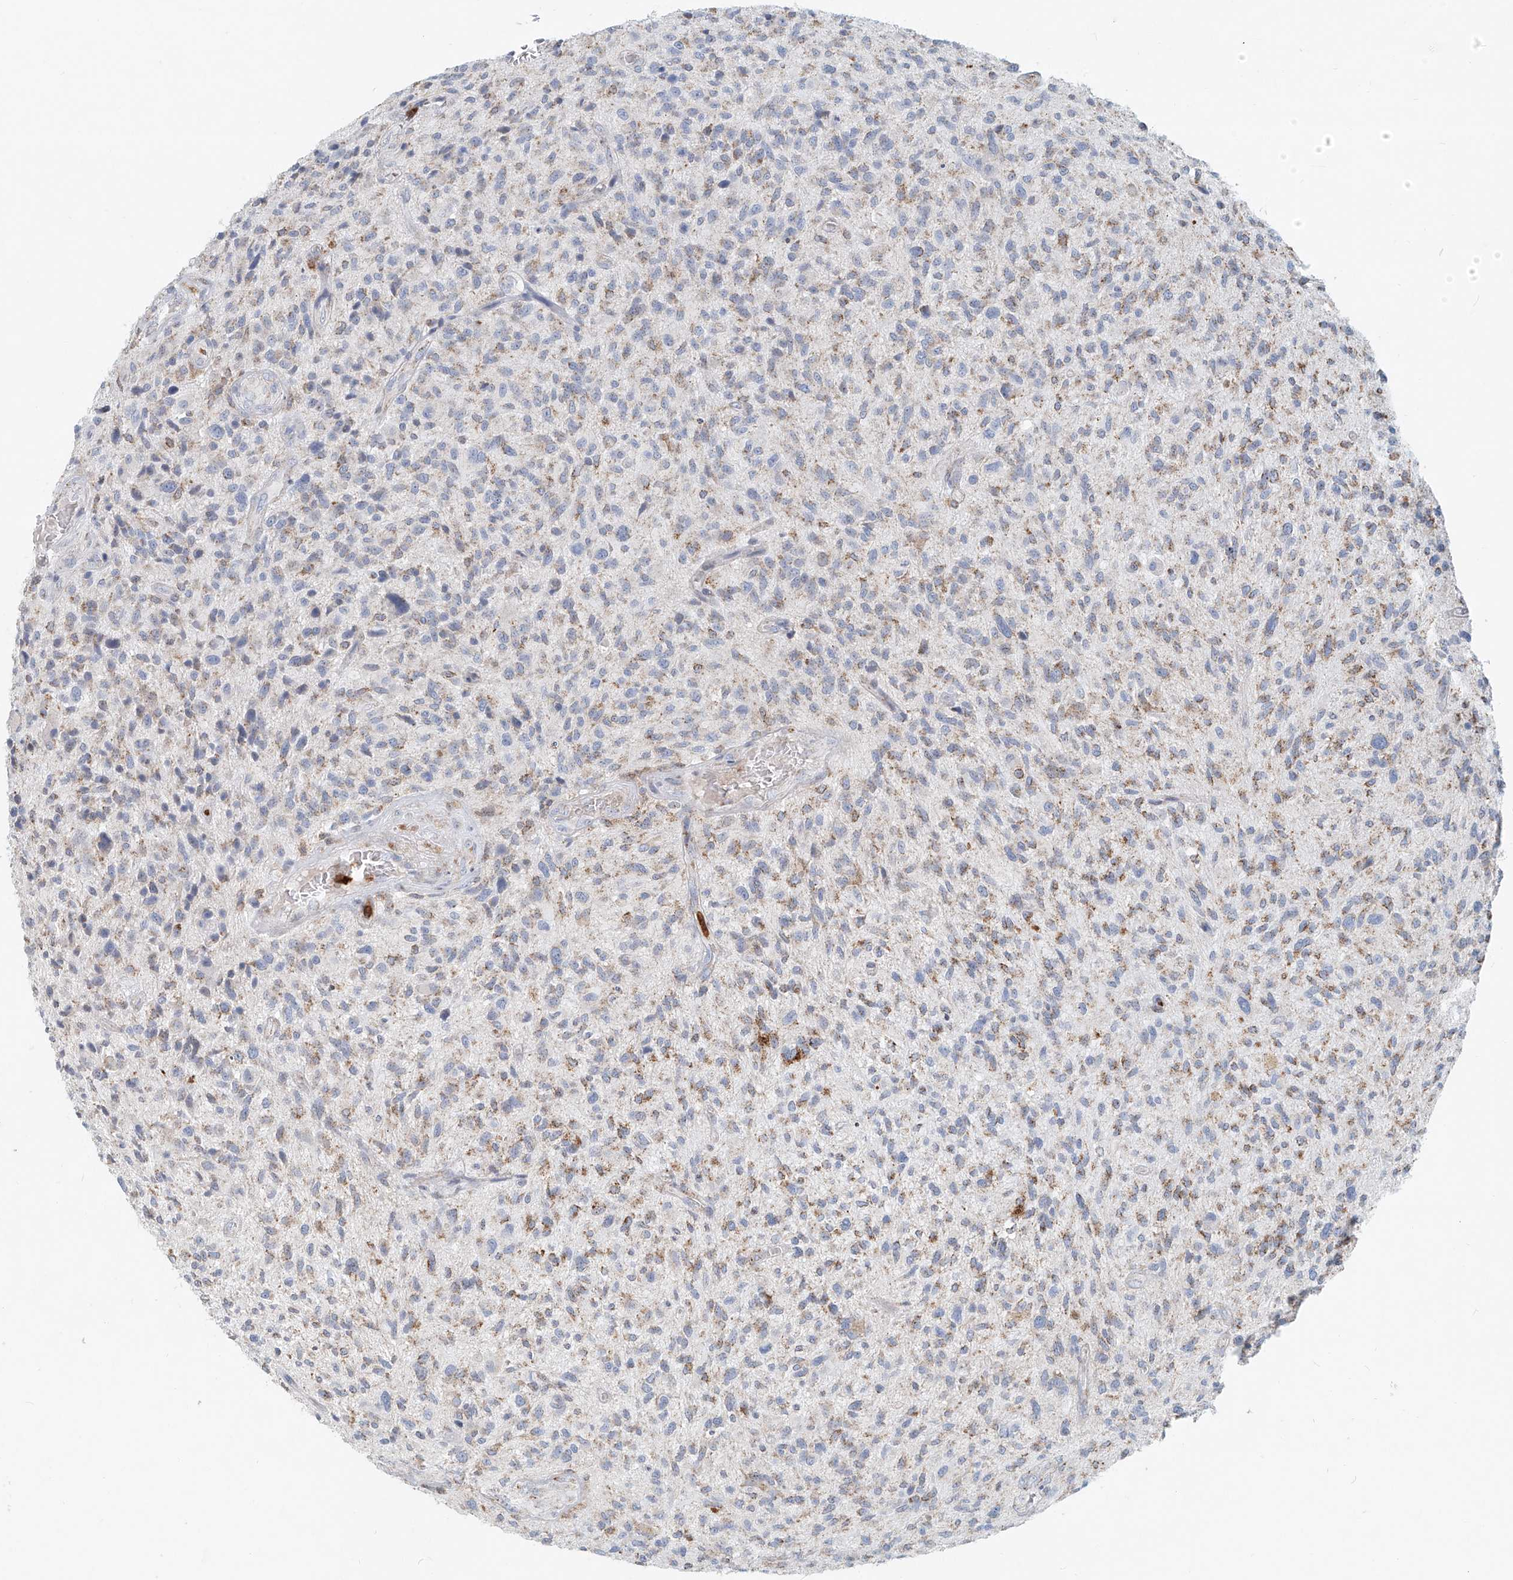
{"staining": {"intensity": "moderate", "quantity": "<25%", "location": "cytoplasmic/membranous"}, "tissue": "glioma", "cell_type": "Tumor cells", "image_type": "cancer", "snomed": [{"axis": "morphology", "description": "Glioma, malignant, High grade"}, {"axis": "topography", "description": "Brain"}], "caption": "Immunohistochemistry staining of malignant glioma (high-grade), which shows low levels of moderate cytoplasmic/membranous expression in approximately <25% of tumor cells indicating moderate cytoplasmic/membranous protein staining. The staining was performed using DAB (3,3'-diaminobenzidine) (brown) for protein detection and nuclei were counterstained in hematoxylin (blue).", "gene": "PTPRA", "patient": {"sex": "male", "age": 47}}